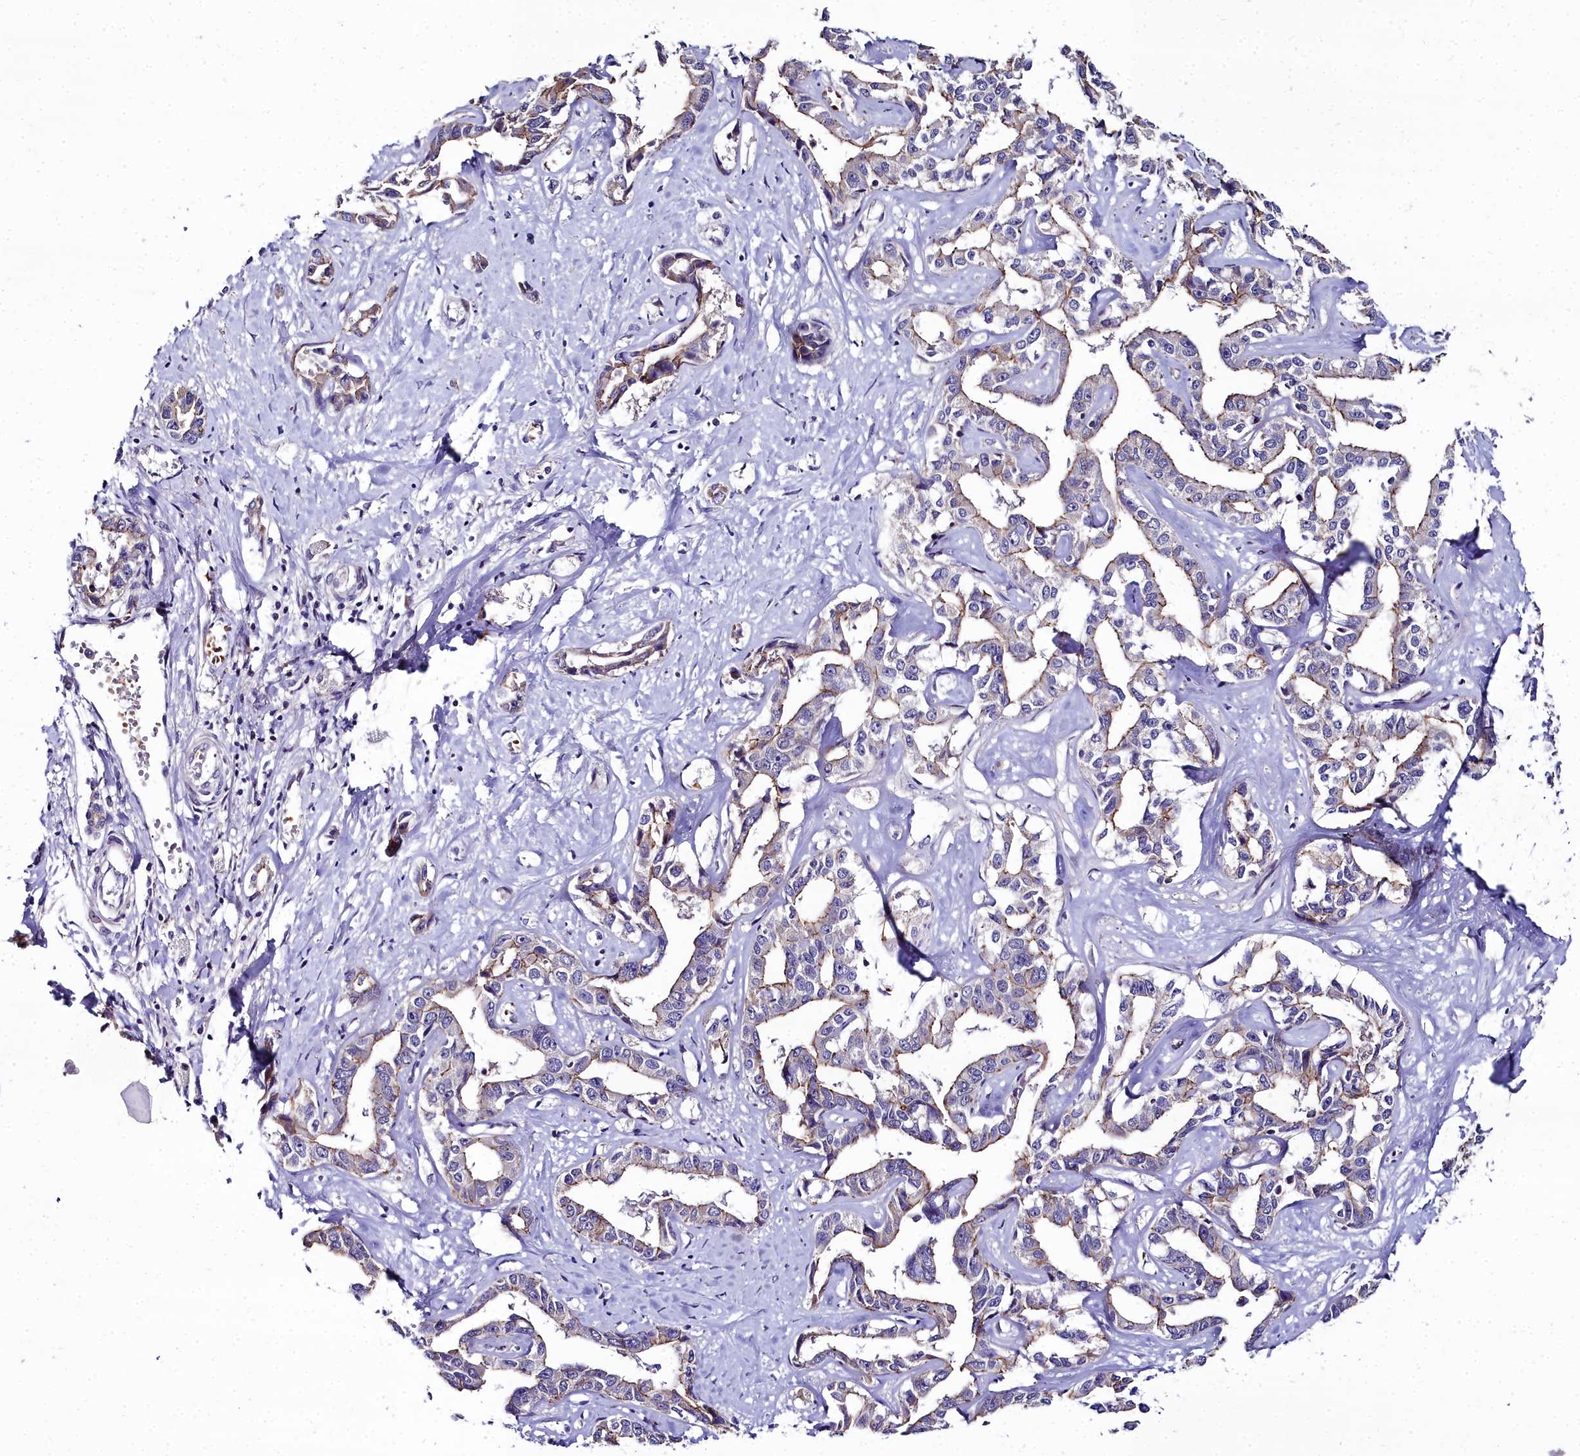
{"staining": {"intensity": "moderate", "quantity": "25%-75%", "location": "cytoplasmic/membranous"}, "tissue": "liver cancer", "cell_type": "Tumor cells", "image_type": "cancer", "snomed": [{"axis": "morphology", "description": "Cholangiocarcinoma"}, {"axis": "topography", "description": "Liver"}], "caption": "Brown immunohistochemical staining in human cholangiocarcinoma (liver) demonstrates moderate cytoplasmic/membranous expression in approximately 25%-75% of tumor cells. The staining is performed using DAB brown chromogen to label protein expression. The nuclei are counter-stained blue using hematoxylin.", "gene": "NT5M", "patient": {"sex": "male", "age": 59}}